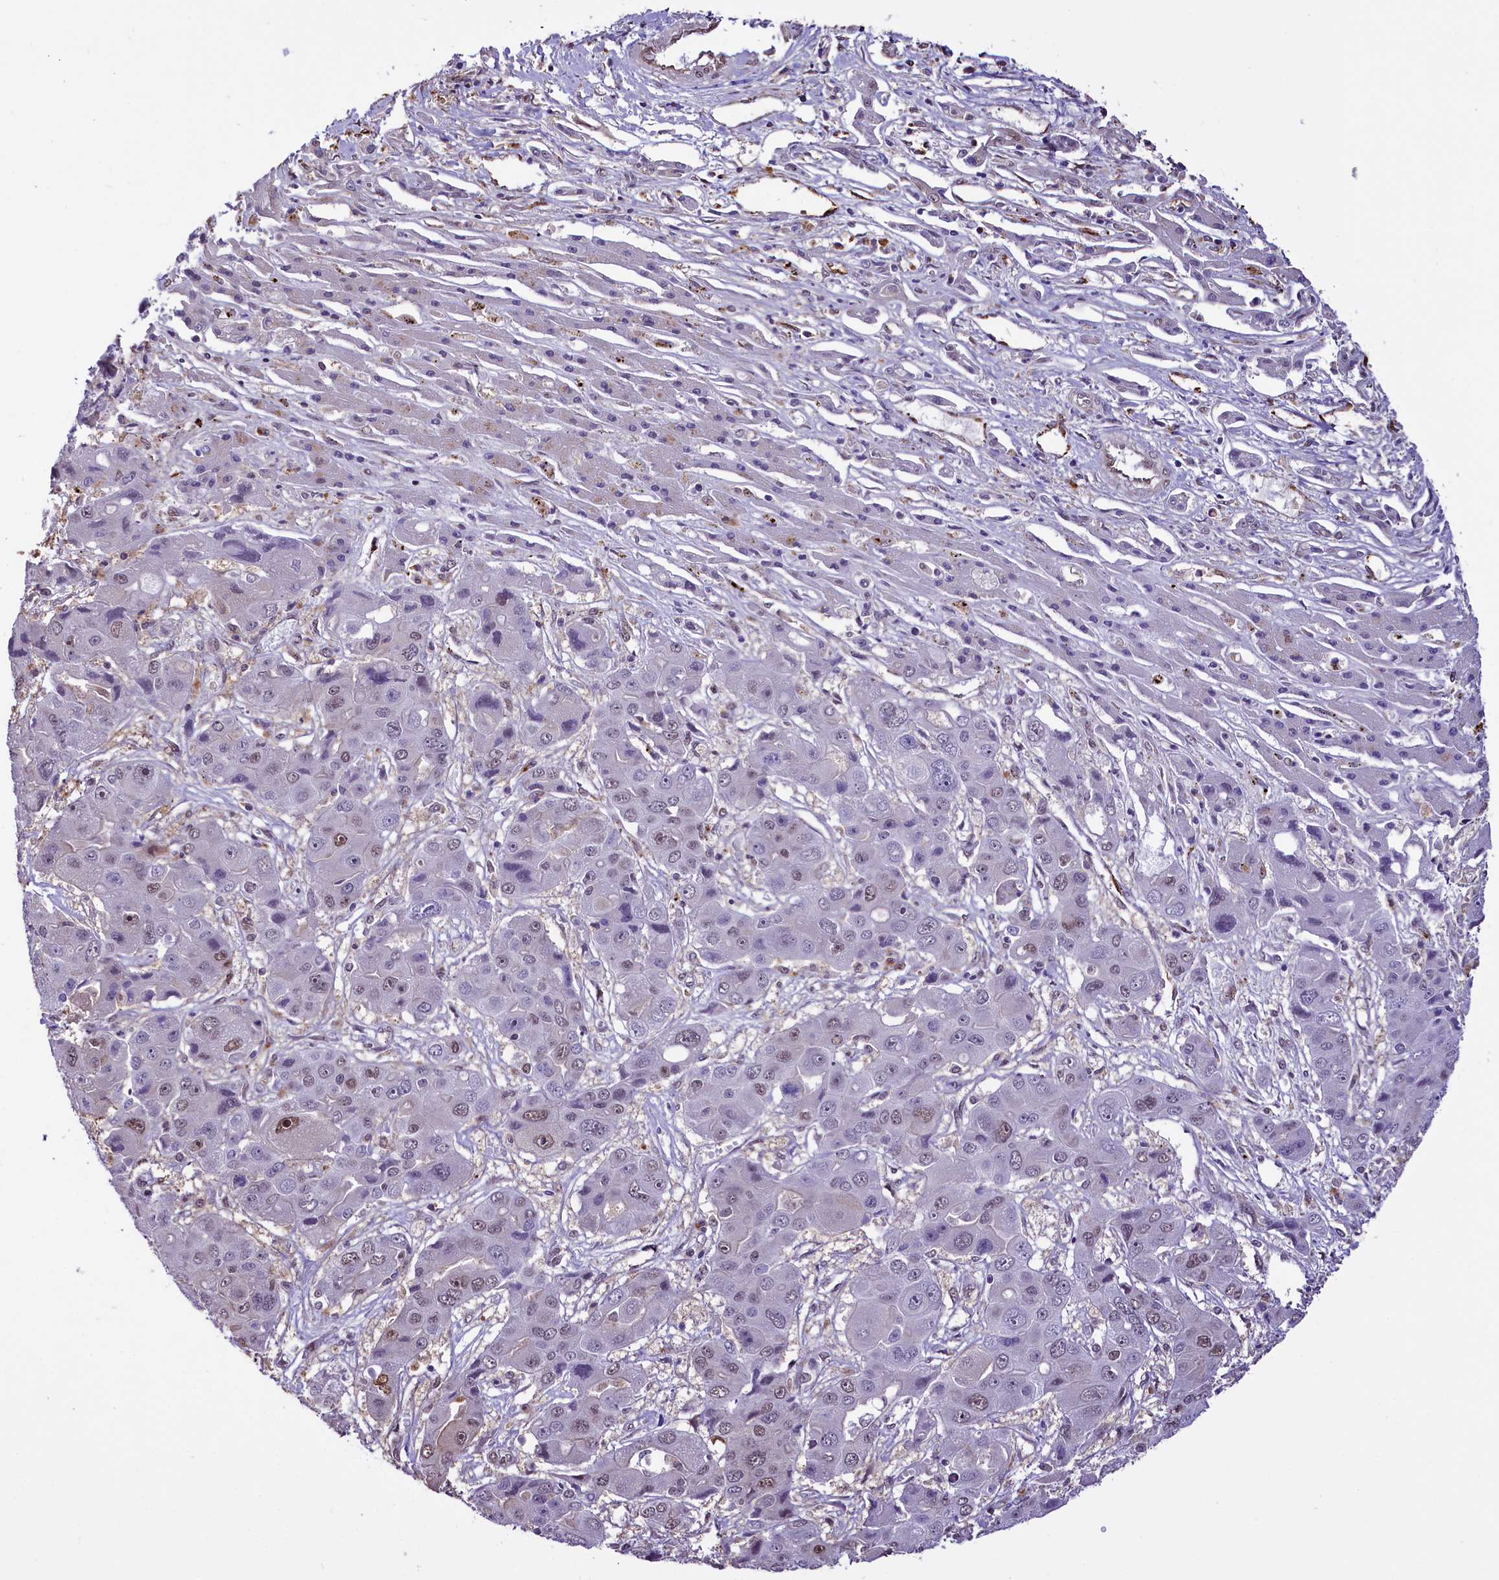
{"staining": {"intensity": "moderate", "quantity": "<25%", "location": "nuclear"}, "tissue": "liver cancer", "cell_type": "Tumor cells", "image_type": "cancer", "snomed": [{"axis": "morphology", "description": "Cholangiocarcinoma"}, {"axis": "topography", "description": "Liver"}], "caption": "A high-resolution photomicrograph shows IHC staining of liver cholangiocarcinoma, which shows moderate nuclear expression in approximately <25% of tumor cells.", "gene": "MRPL54", "patient": {"sex": "male", "age": 67}}